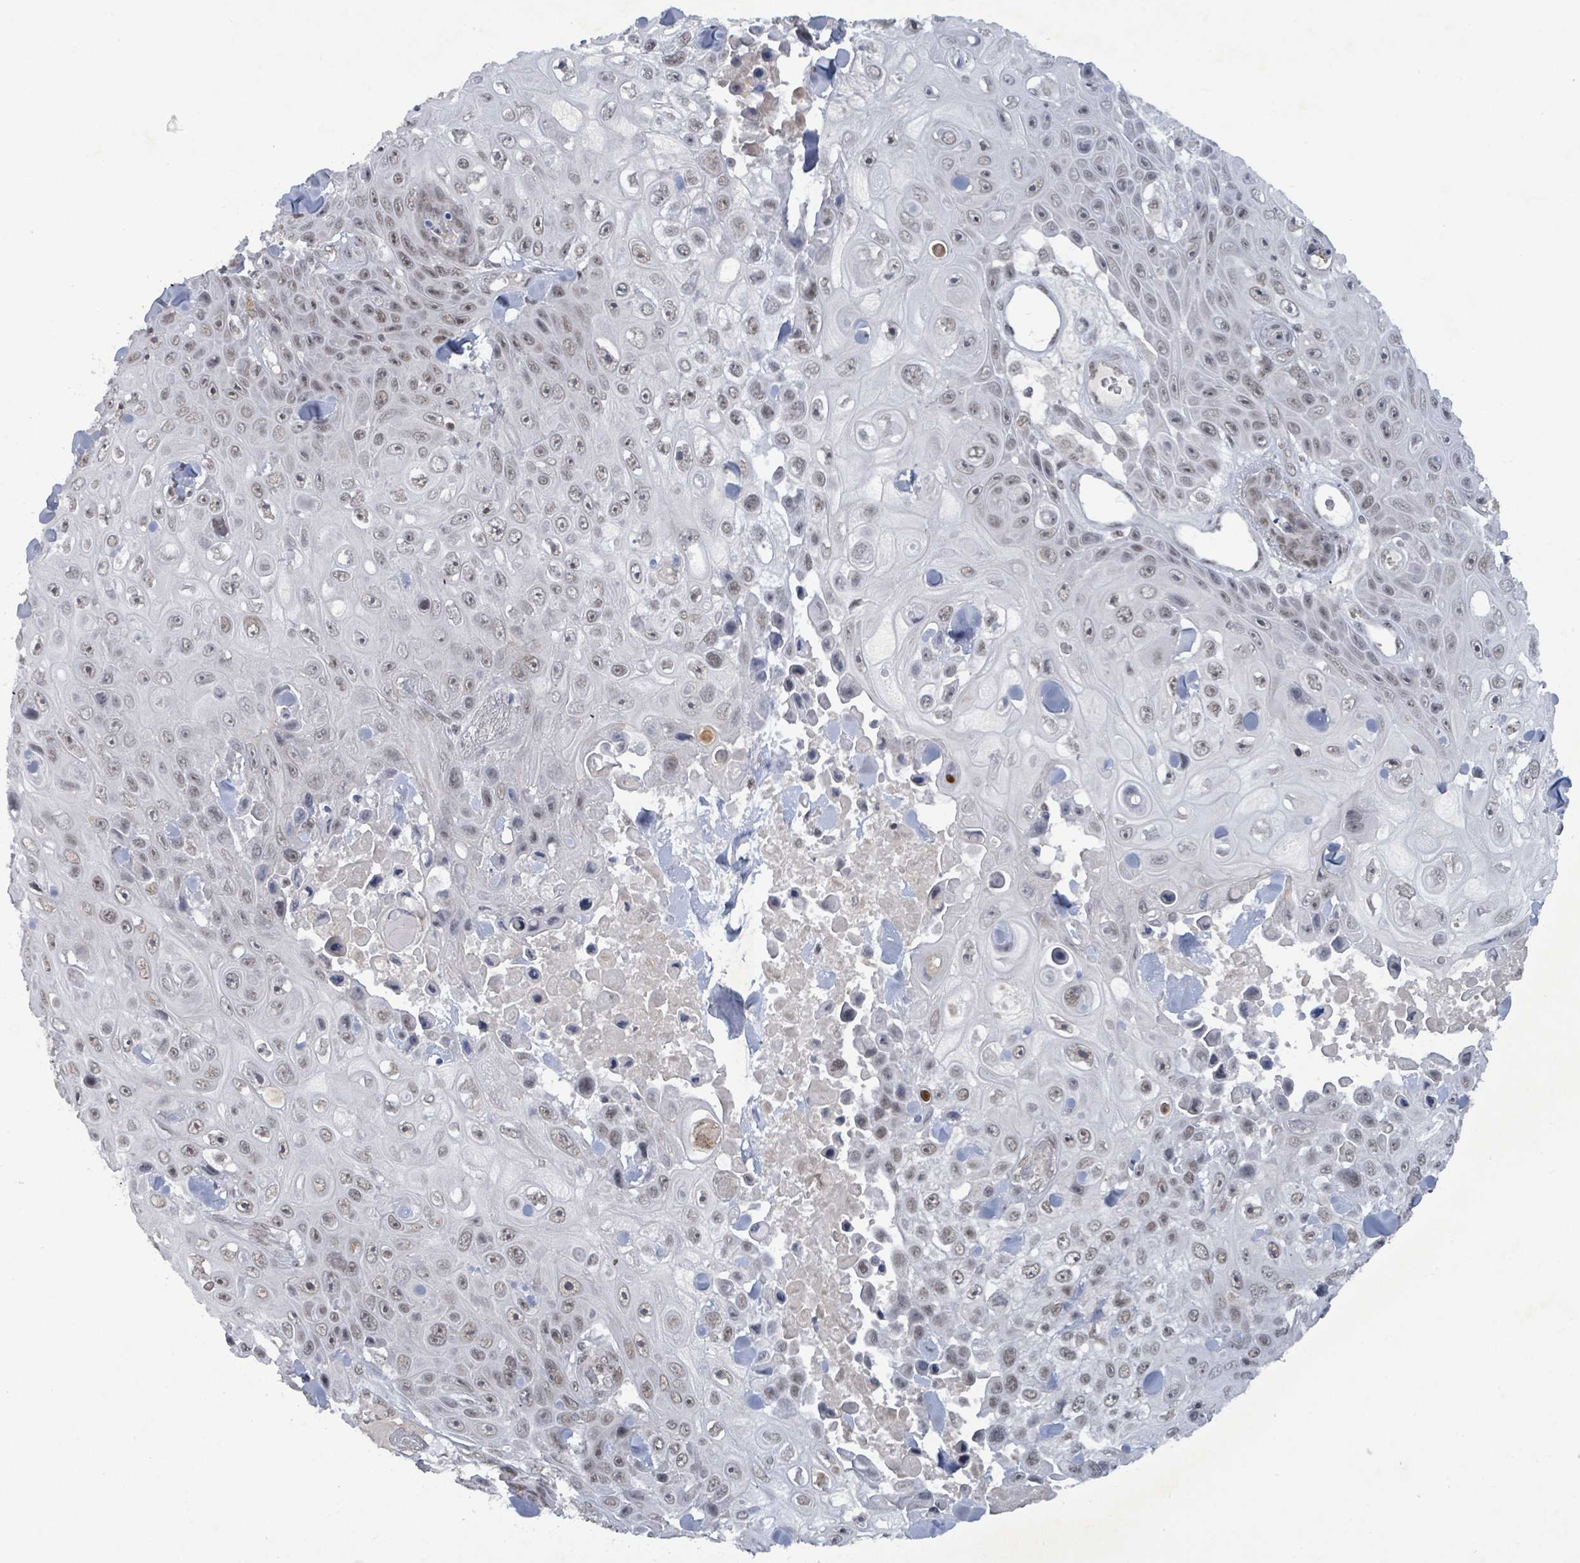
{"staining": {"intensity": "weak", "quantity": "<25%", "location": "nuclear"}, "tissue": "skin cancer", "cell_type": "Tumor cells", "image_type": "cancer", "snomed": [{"axis": "morphology", "description": "Squamous cell carcinoma, NOS"}, {"axis": "topography", "description": "Skin"}], "caption": "The photomicrograph reveals no significant expression in tumor cells of skin squamous cell carcinoma.", "gene": "BANP", "patient": {"sex": "male", "age": 82}}